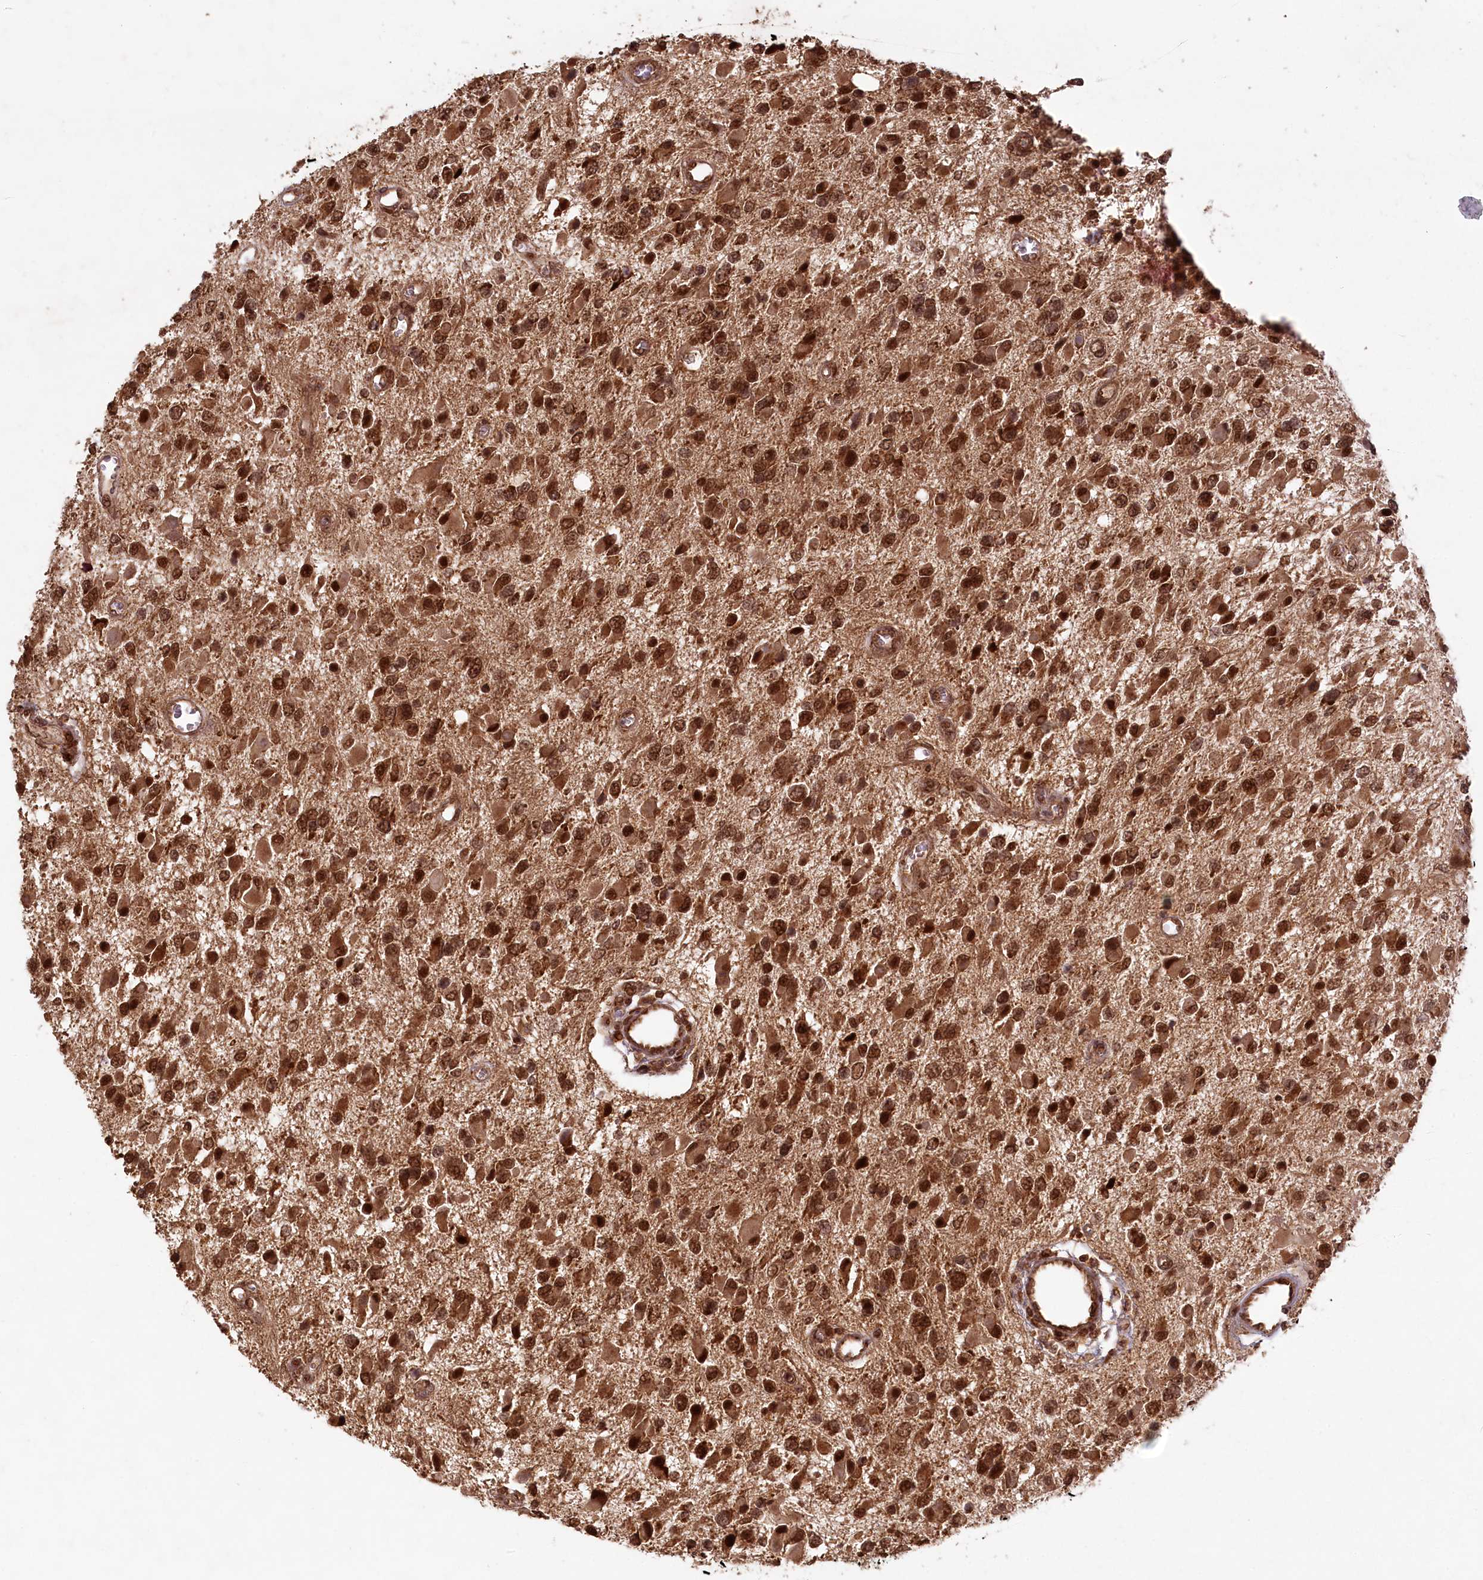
{"staining": {"intensity": "strong", "quantity": ">75%", "location": "cytoplasmic/membranous,nuclear"}, "tissue": "glioma", "cell_type": "Tumor cells", "image_type": "cancer", "snomed": [{"axis": "morphology", "description": "Glioma, malignant, High grade"}, {"axis": "topography", "description": "Brain"}], "caption": "Malignant glioma (high-grade) stained for a protein (brown) displays strong cytoplasmic/membranous and nuclear positive positivity in approximately >75% of tumor cells.", "gene": "MICU1", "patient": {"sex": "male", "age": 53}}